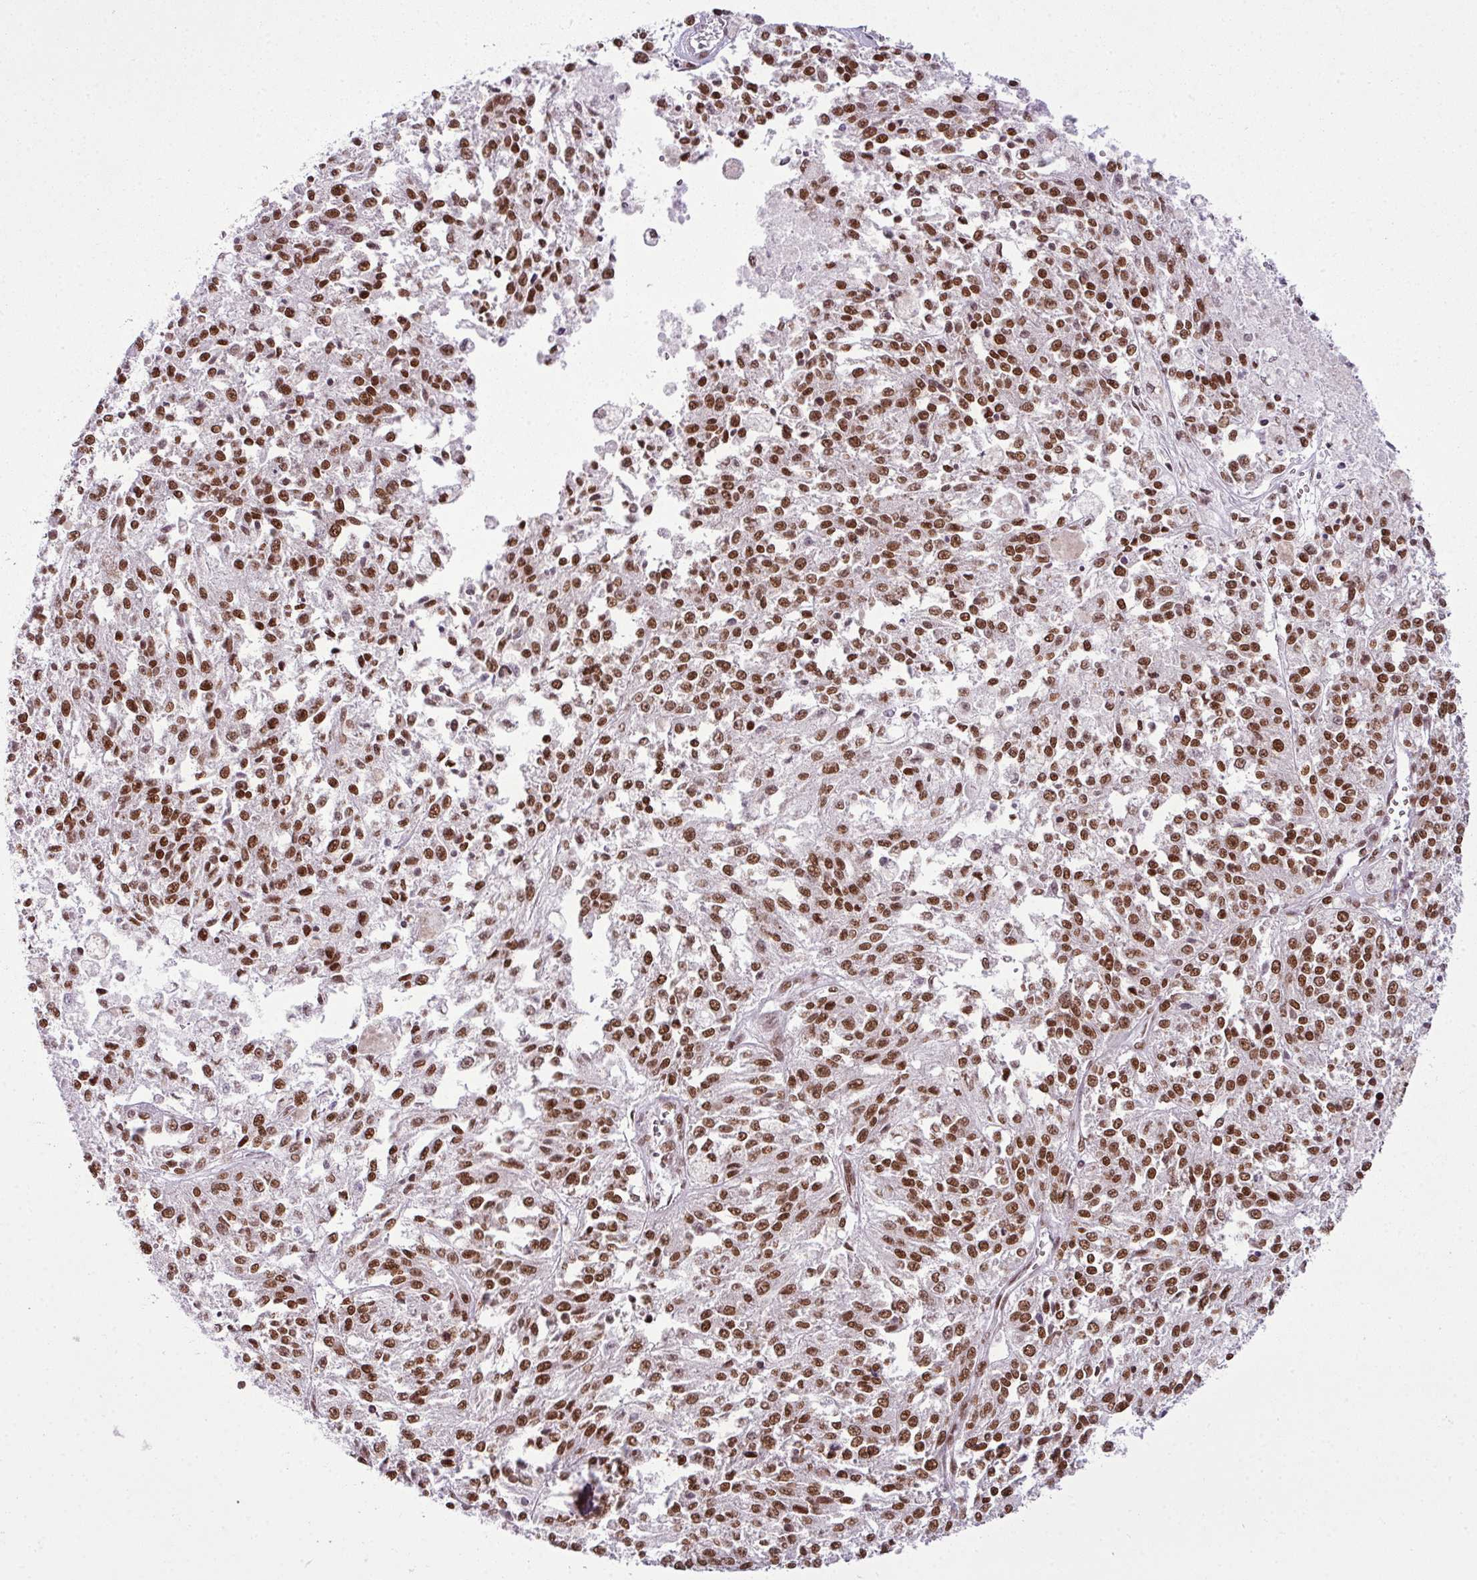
{"staining": {"intensity": "strong", "quantity": ">75%", "location": "nuclear"}, "tissue": "melanoma", "cell_type": "Tumor cells", "image_type": "cancer", "snomed": [{"axis": "morphology", "description": "Malignant melanoma, NOS"}, {"axis": "topography", "description": "Skin"}], "caption": "Malignant melanoma stained with a protein marker shows strong staining in tumor cells.", "gene": "ARL6IP4", "patient": {"sex": "female", "age": 64}}